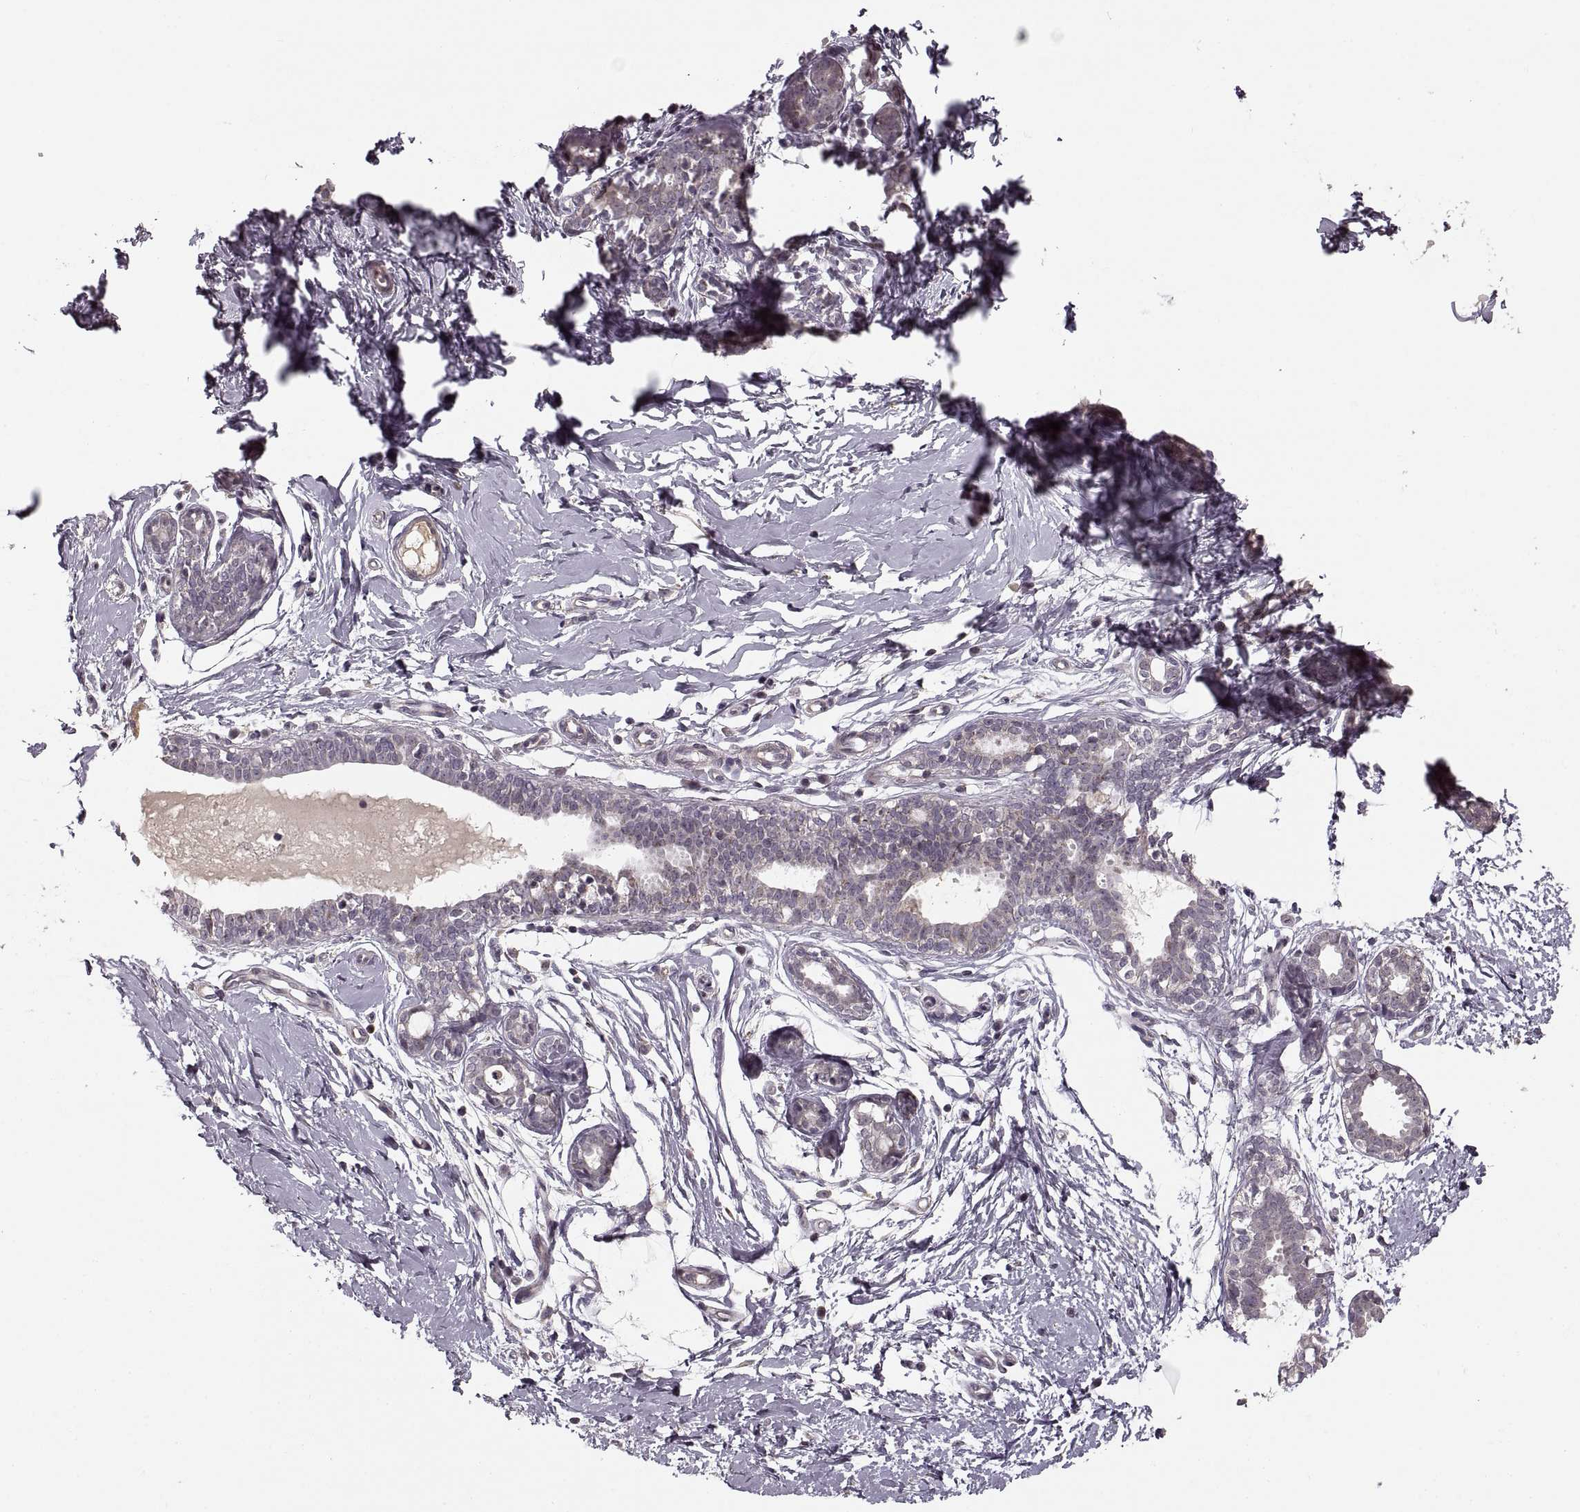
{"staining": {"intensity": "negative", "quantity": "none", "location": "none"}, "tissue": "breast", "cell_type": "Adipocytes", "image_type": "normal", "snomed": [{"axis": "morphology", "description": "Normal tissue, NOS"}, {"axis": "topography", "description": "Breast"}], "caption": "Adipocytes are negative for brown protein staining in unremarkable breast. The staining is performed using DAB (3,3'-diaminobenzidine) brown chromogen with nuclei counter-stained in using hematoxylin.", "gene": "ASIC3", "patient": {"sex": "female", "age": 37}}